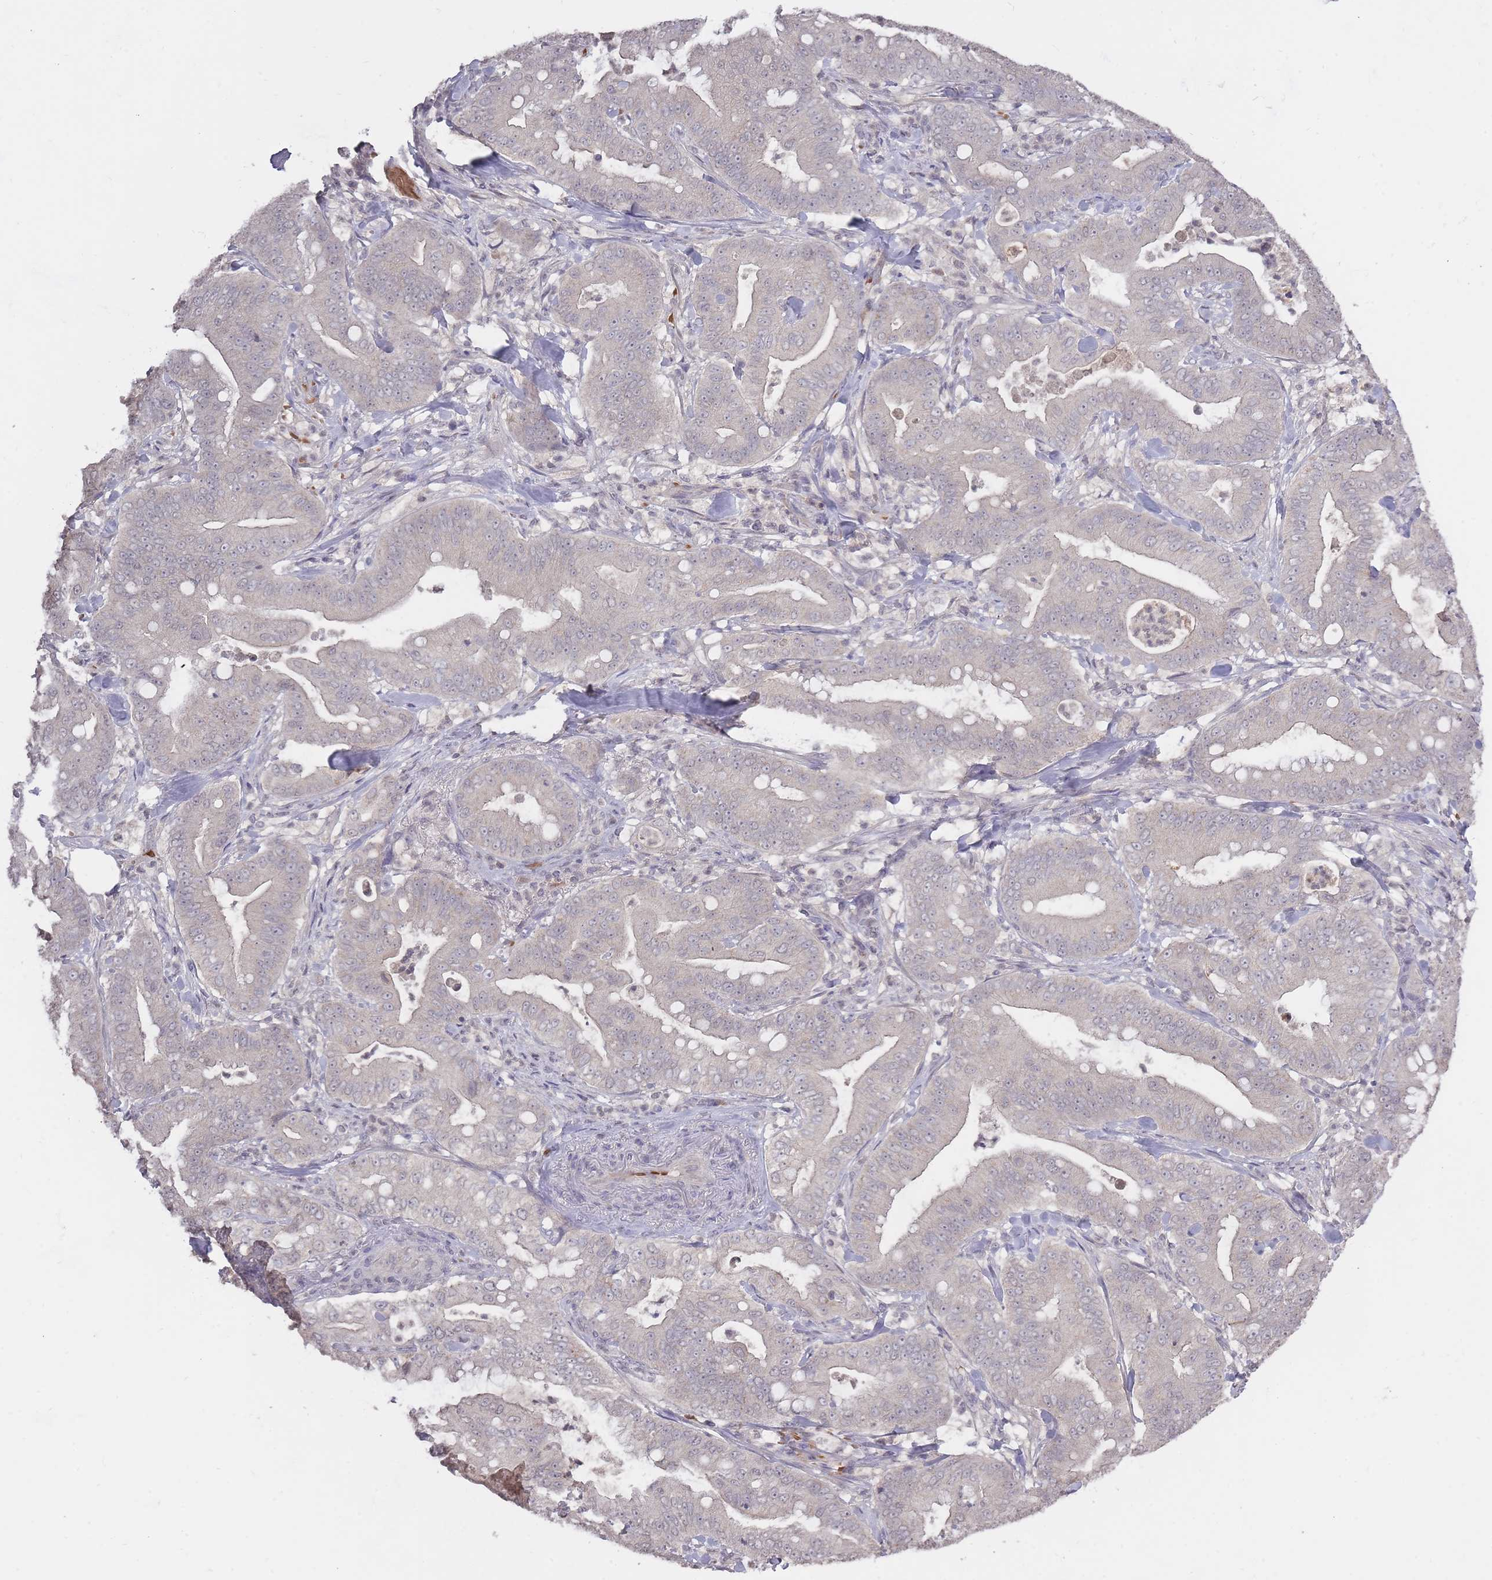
{"staining": {"intensity": "negative", "quantity": "none", "location": "none"}, "tissue": "pancreatic cancer", "cell_type": "Tumor cells", "image_type": "cancer", "snomed": [{"axis": "morphology", "description": "Adenocarcinoma, NOS"}, {"axis": "topography", "description": "Pancreas"}], "caption": "DAB immunohistochemical staining of pancreatic adenocarcinoma displays no significant expression in tumor cells.", "gene": "ADCYAP1R1", "patient": {"sex": "male", "age": 71}}